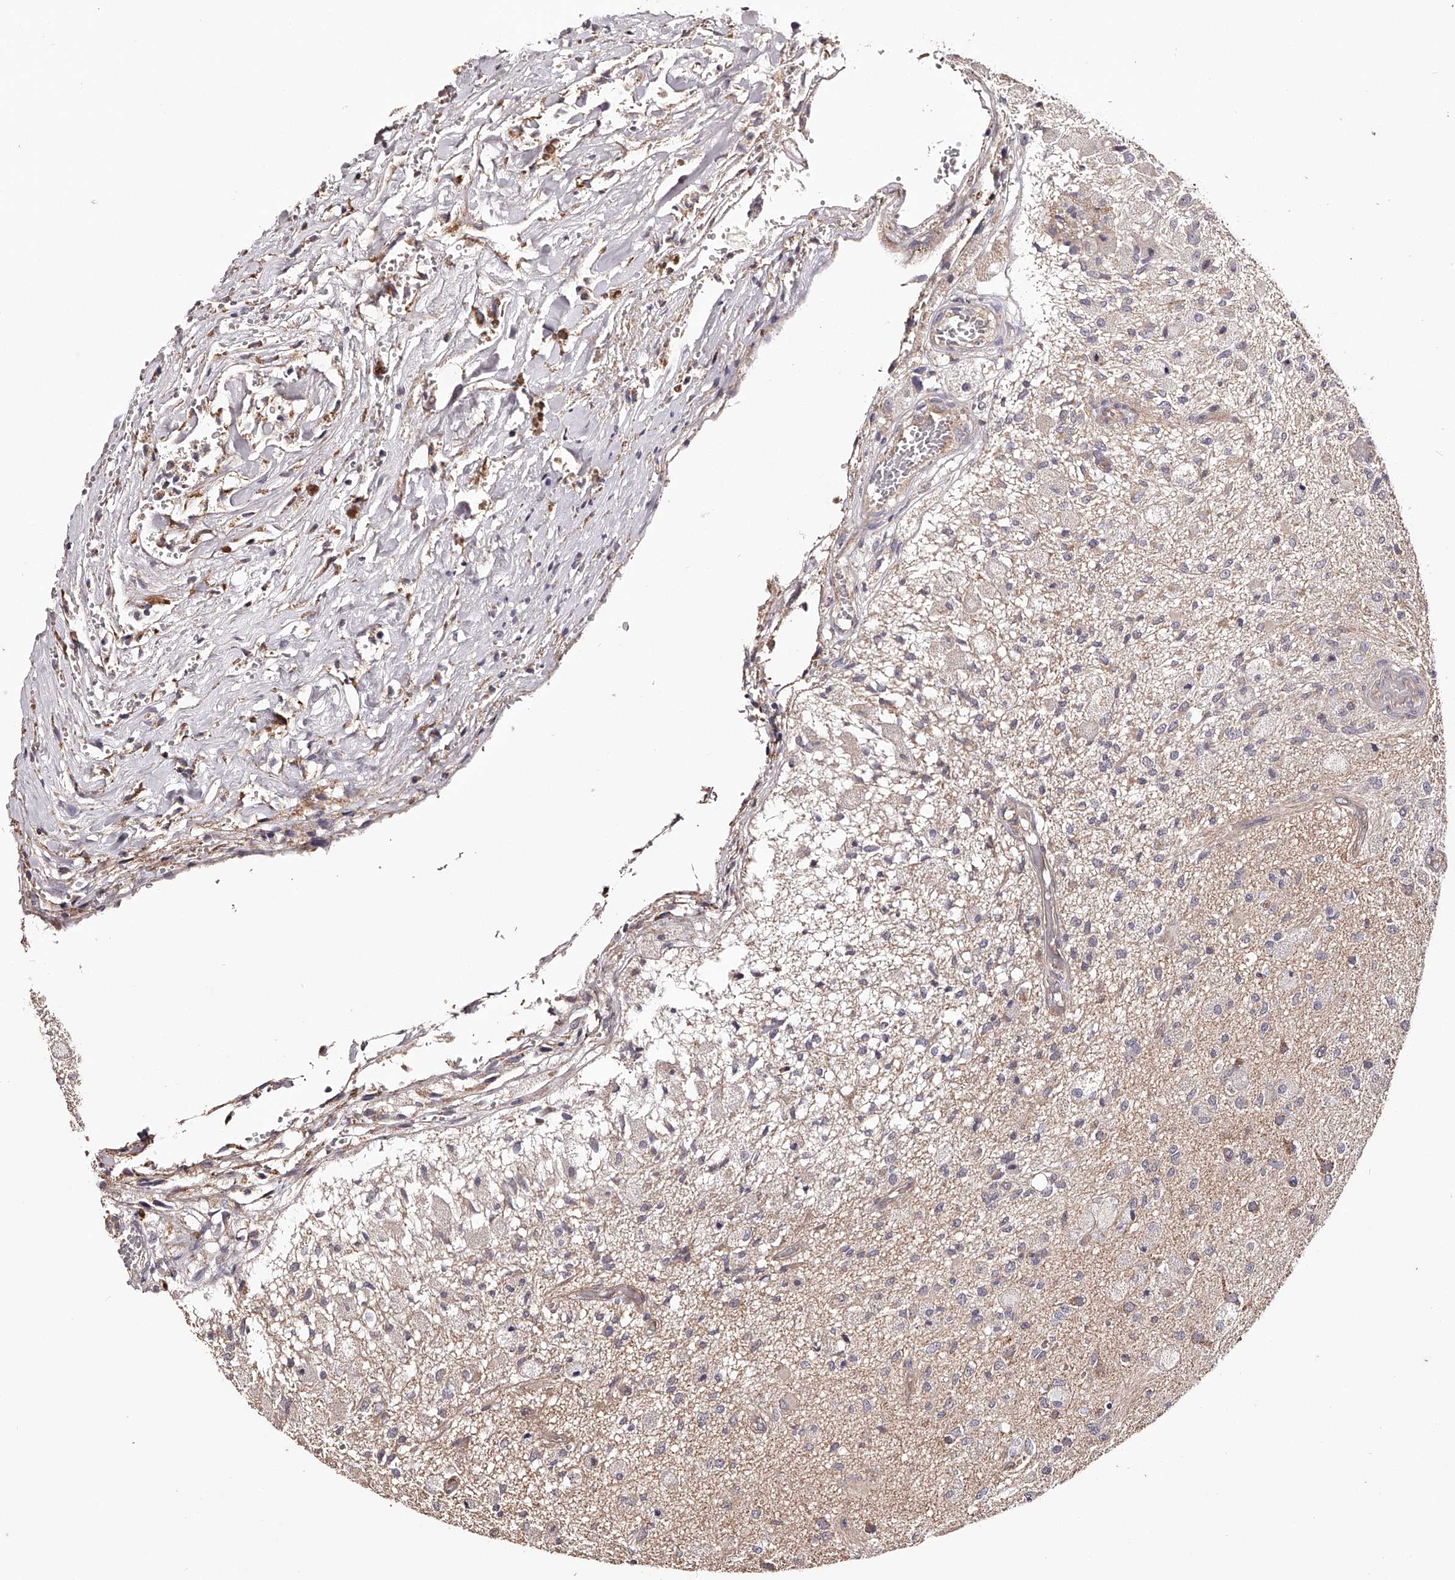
{"staining": {"intensity": "negative", "quantity": "none", "location": "none"}, "tissue": "glioma", "cell_type": "Tumor cells", "image_type": "cancer", "snomed": [{"axis": "morphology", "description": "Normal tissue, NOS"}, {"axis": "morphology", "description": "Glioma, malignant, High grade"}, {"axis": "topography", "description": "Cerebral cortex"}], "caption": "DAB (3,3'-diaminobenzidine) immunohistochemical staining of high-grade glioma (malignant) demonstrates no significant expression in tumor cells.", "gene": "USP21", "patient": {"sex": "male", "age": 77}}